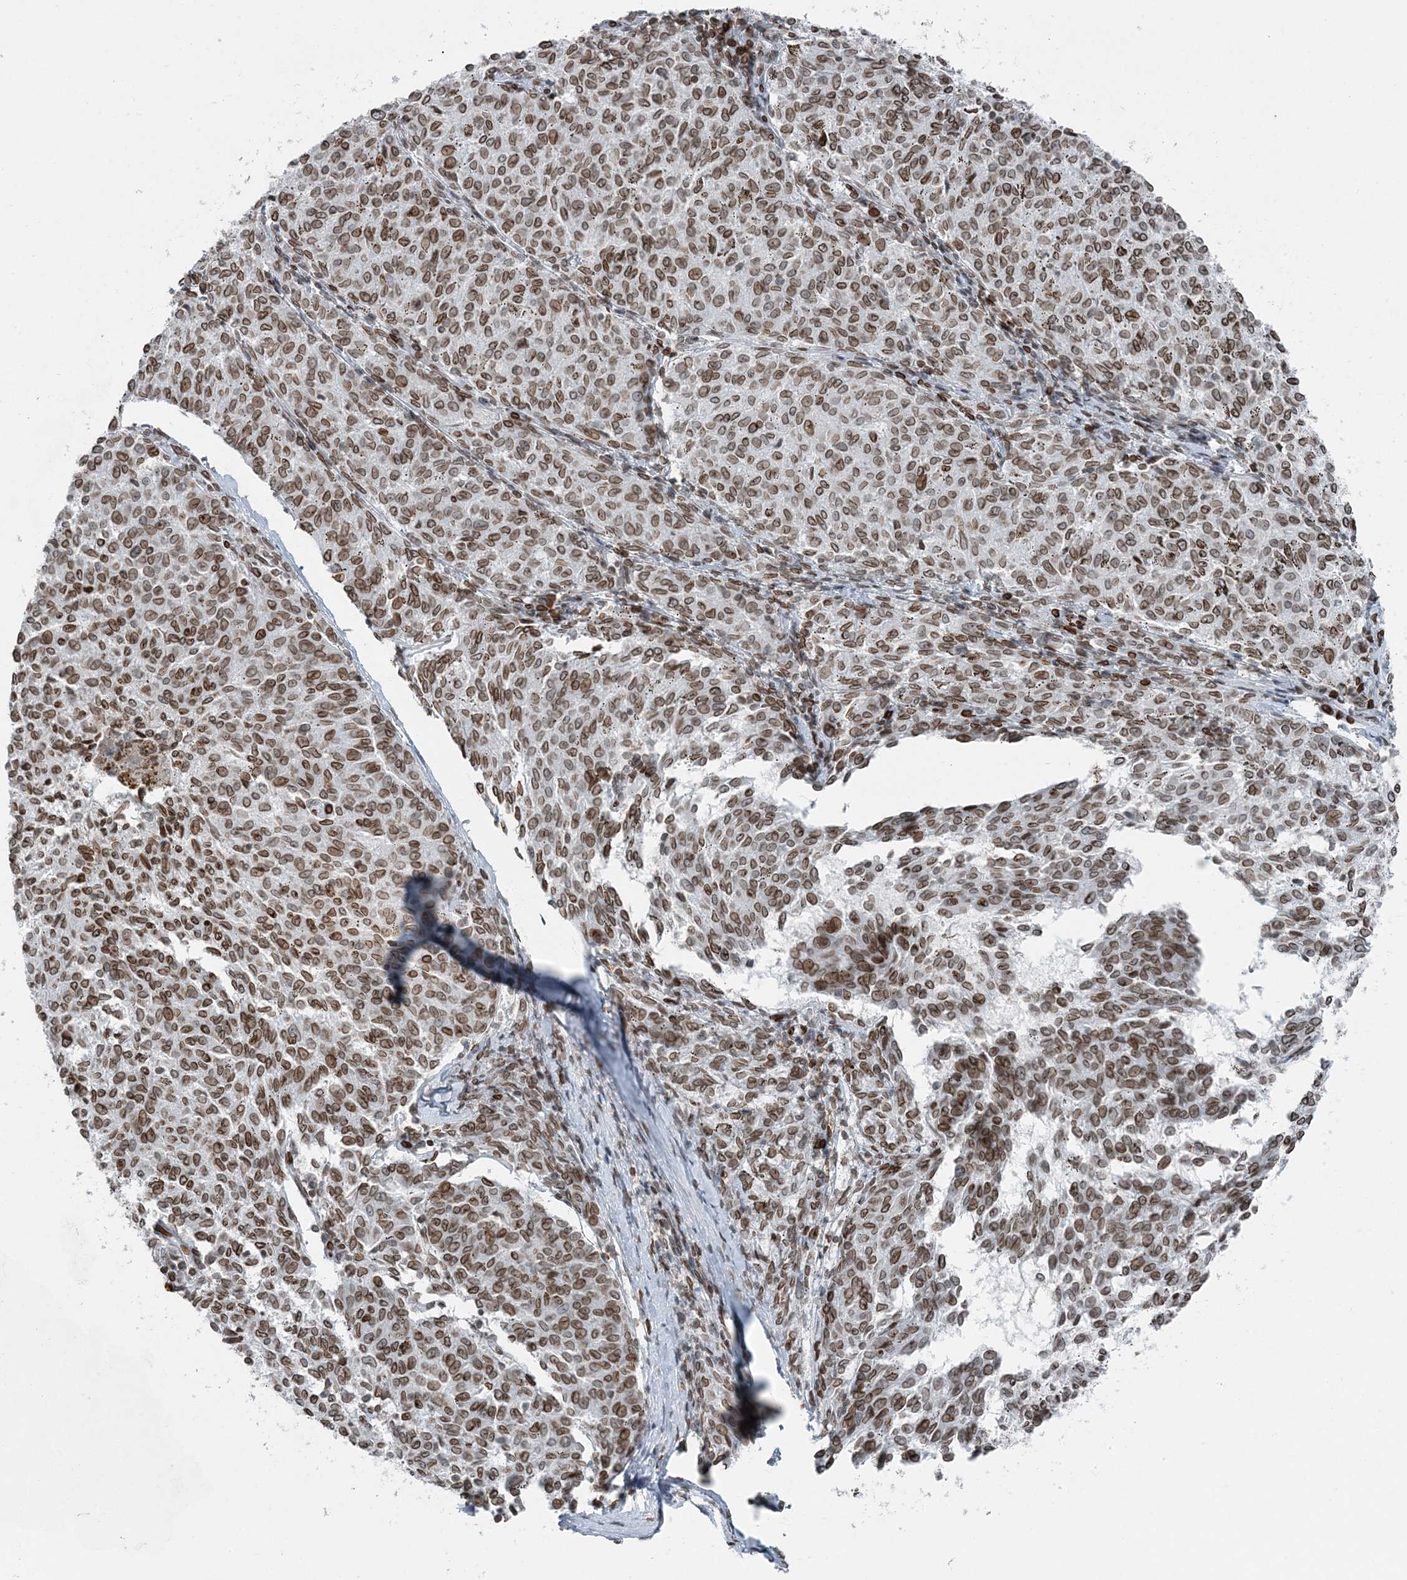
{"staining": {"intensity": "moderate", "quantity": ">75%", "location": "cytoplasmic/membranous,nuclear"}, "tissue": "melanoma", "cell_type": "Tumor cells", "image_type": "cancer", "snomed": [{"axis": "morphology", "description": "Malignant melanoma, NOS"}, {"axis": "topography", "description": "Skin"}], "caption": "Malignant melanoma stained with a protein marker displays moderate staining in tumor cells.", "gene": "GJD4", "patient": {"sex": "female", "age": 72}}